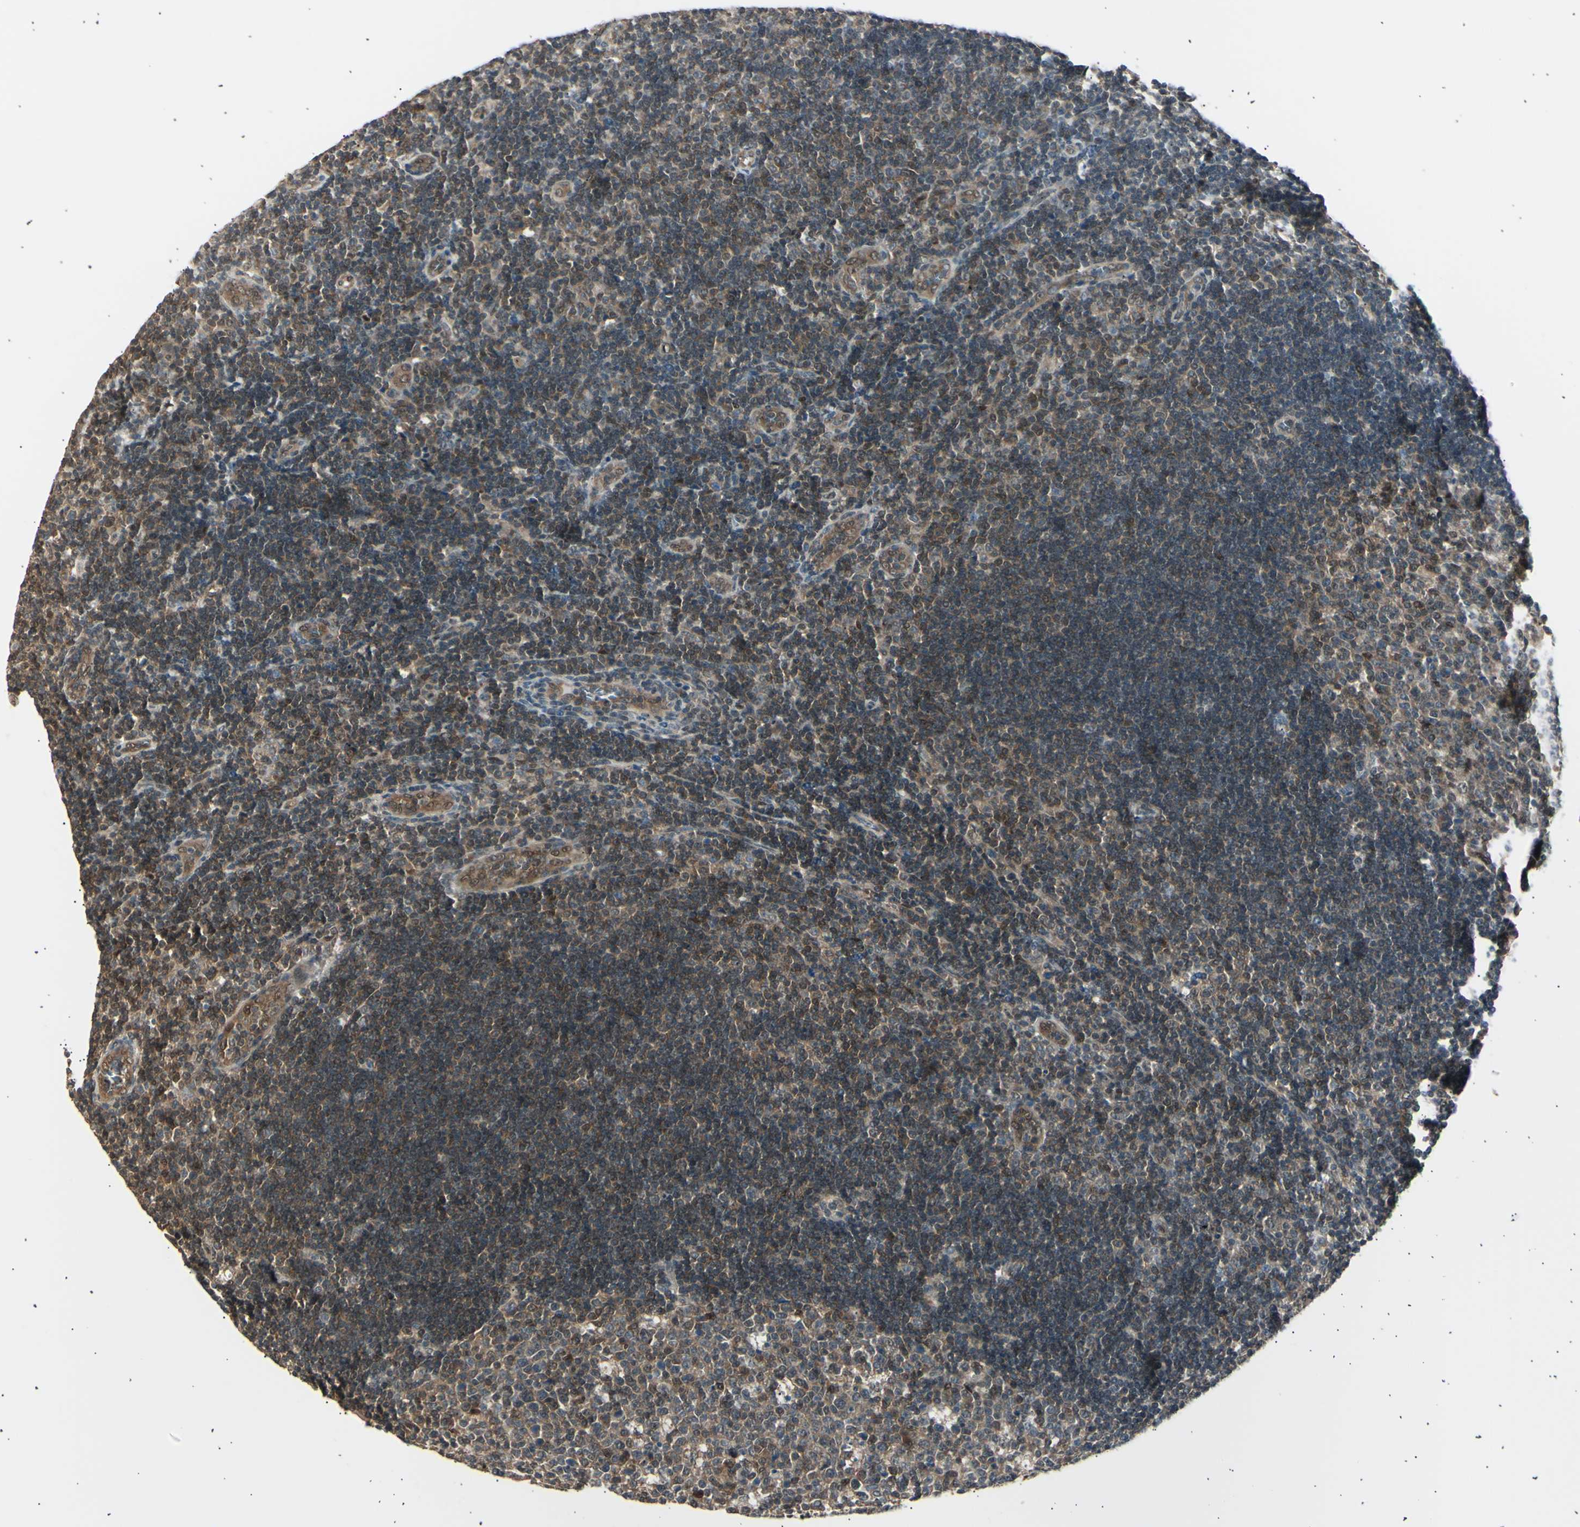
{"staining": {"intensity": "moderate", "quantity": ">75%", "location": "cytoplasmic/membranous"}, "tissue": "lymph node", "cell_type": "Germinal center cells", "image_type": "normal", "snomed": [{"axis": "morphology", "description": "Normal tissue, NOS"}, {"axis": "topography", "description": "Lymph node"}, {"axis": "topography", "description": "Salivary gland"}], "caption": "Immunohistochemistry photomicrograph of unremarkable human lymph node stained for a protein (brown), which reveals medium levels of moderate cytoplasmic/membranous positivity in approximately >75% of germinal center cells.", "gene": "PSMD5", "patient": {"sex": "male", "age": 8}}